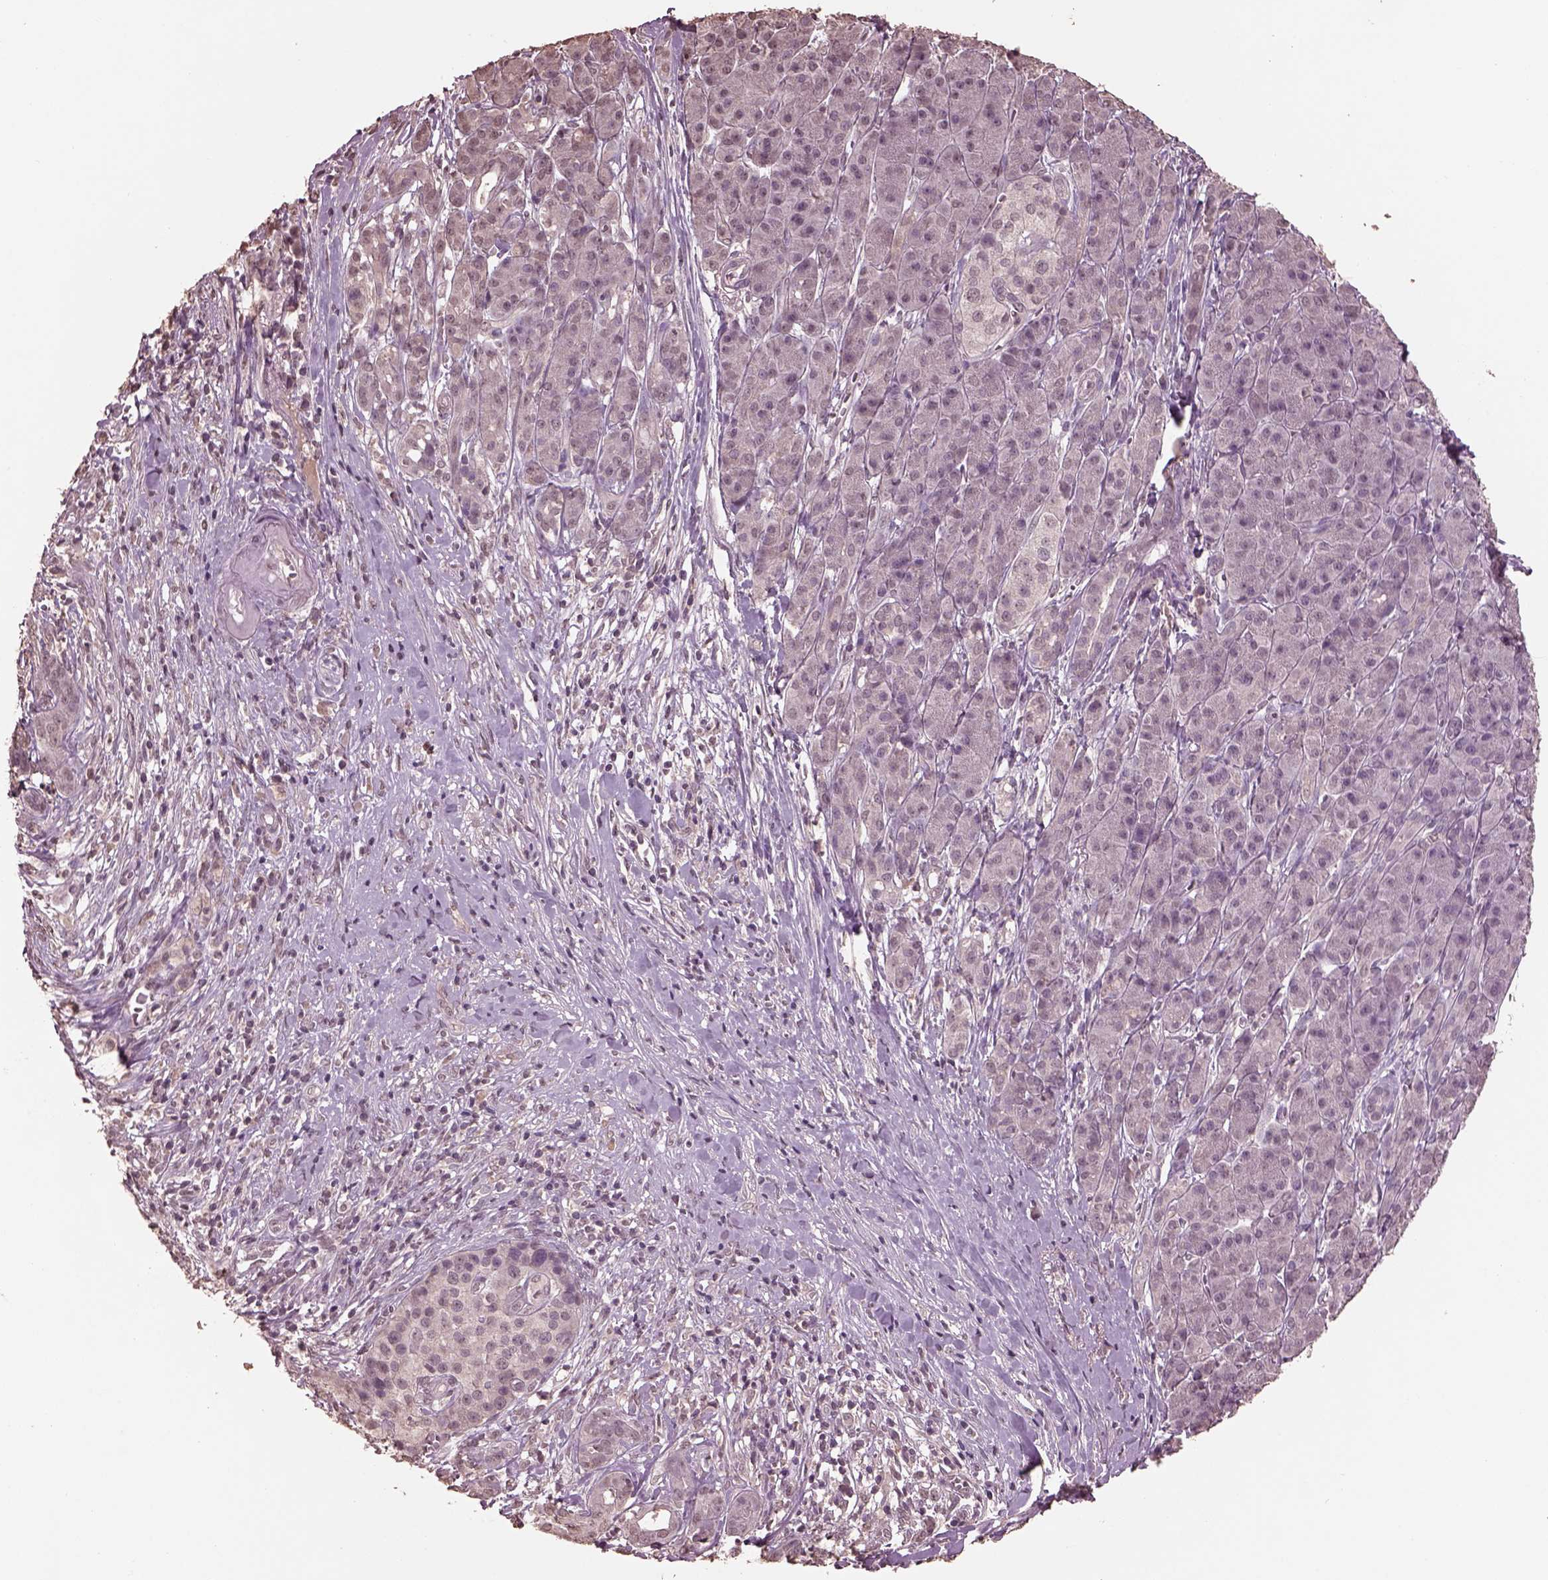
{"staining": {"intensity": "negative", "quantity": "none", "location": "none"}, "tissue": "pancreatic cancer", "cell_type": "Tumor cells", "image_type": "cancer", "snomed": [{"axis": "morphology", "description": "Adenocarcinoma, NOS"}, {"axis": "topography", "description": "Pancreas"}], "caption": "Micrograph shows no significant protein staining in tumor cells of adenocarcinoma (pancreatic). (Stains: DAB (3,3'-diaminobenzidine) immunohistochemistry (IHC) with hematoxylin counter stain, Microscopy: brightfield microscopy at high magnification).", "gene": "CPT1C", "patient": {"sex": "male", "age": 61}}